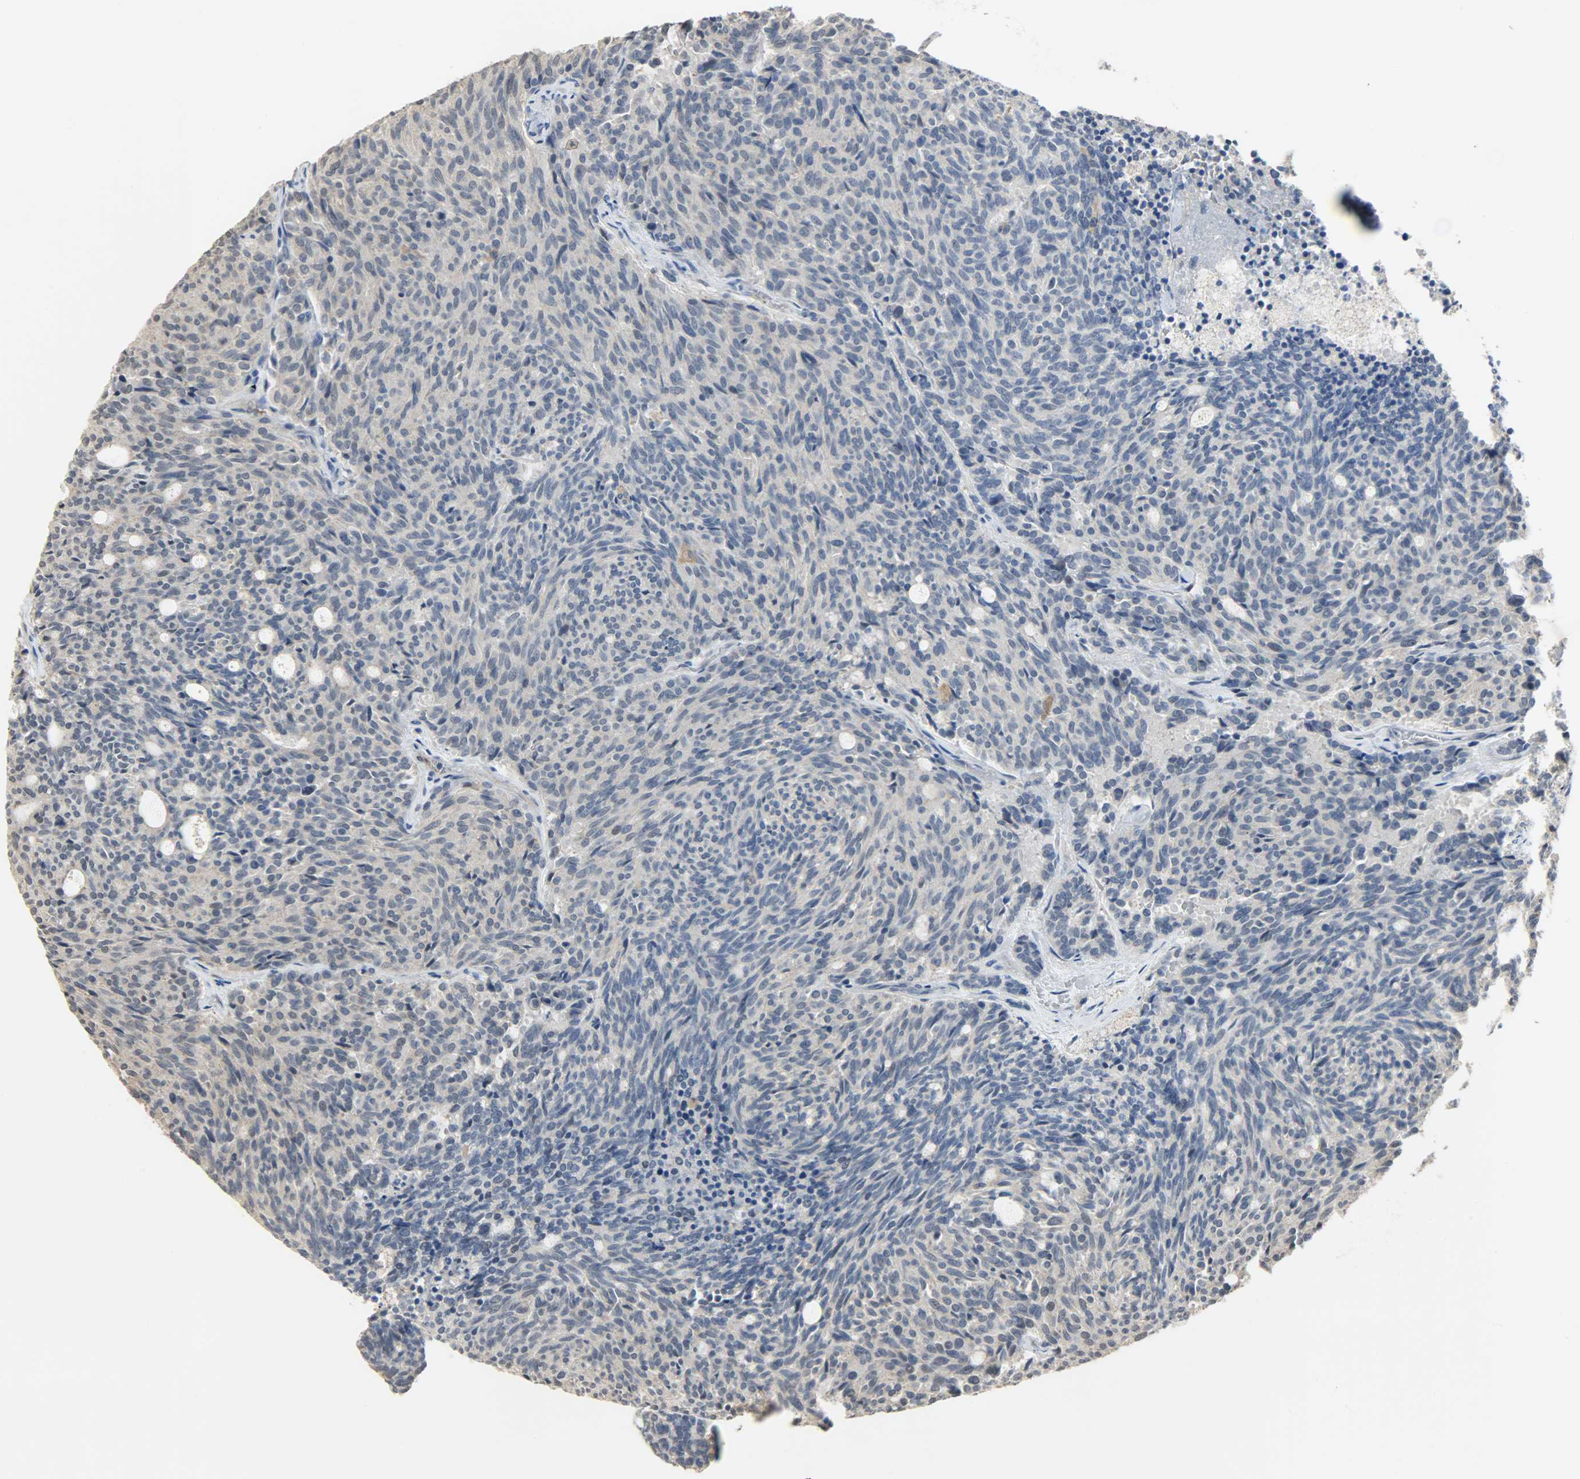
{"staining": {"intensity": "negative", "quantity": "none", "location": "none"}, "tissue": "carcinoid", "cell_type": "Tumor cells", "image_type": "cancer", "snomed": [{"axis": "morphology", "description": "Carcinoid, malignant, NOS"}, {"axis": "topography", "description": "Pancreas"}], "caption": "DAB (3,3'-diaminobenzidine) immunohistochemical staining of malignant carcinoid exhibits no significant staining in tumor cells.", "gene": "SKAP2", "patient": {"sex": "female", "age": 54}}